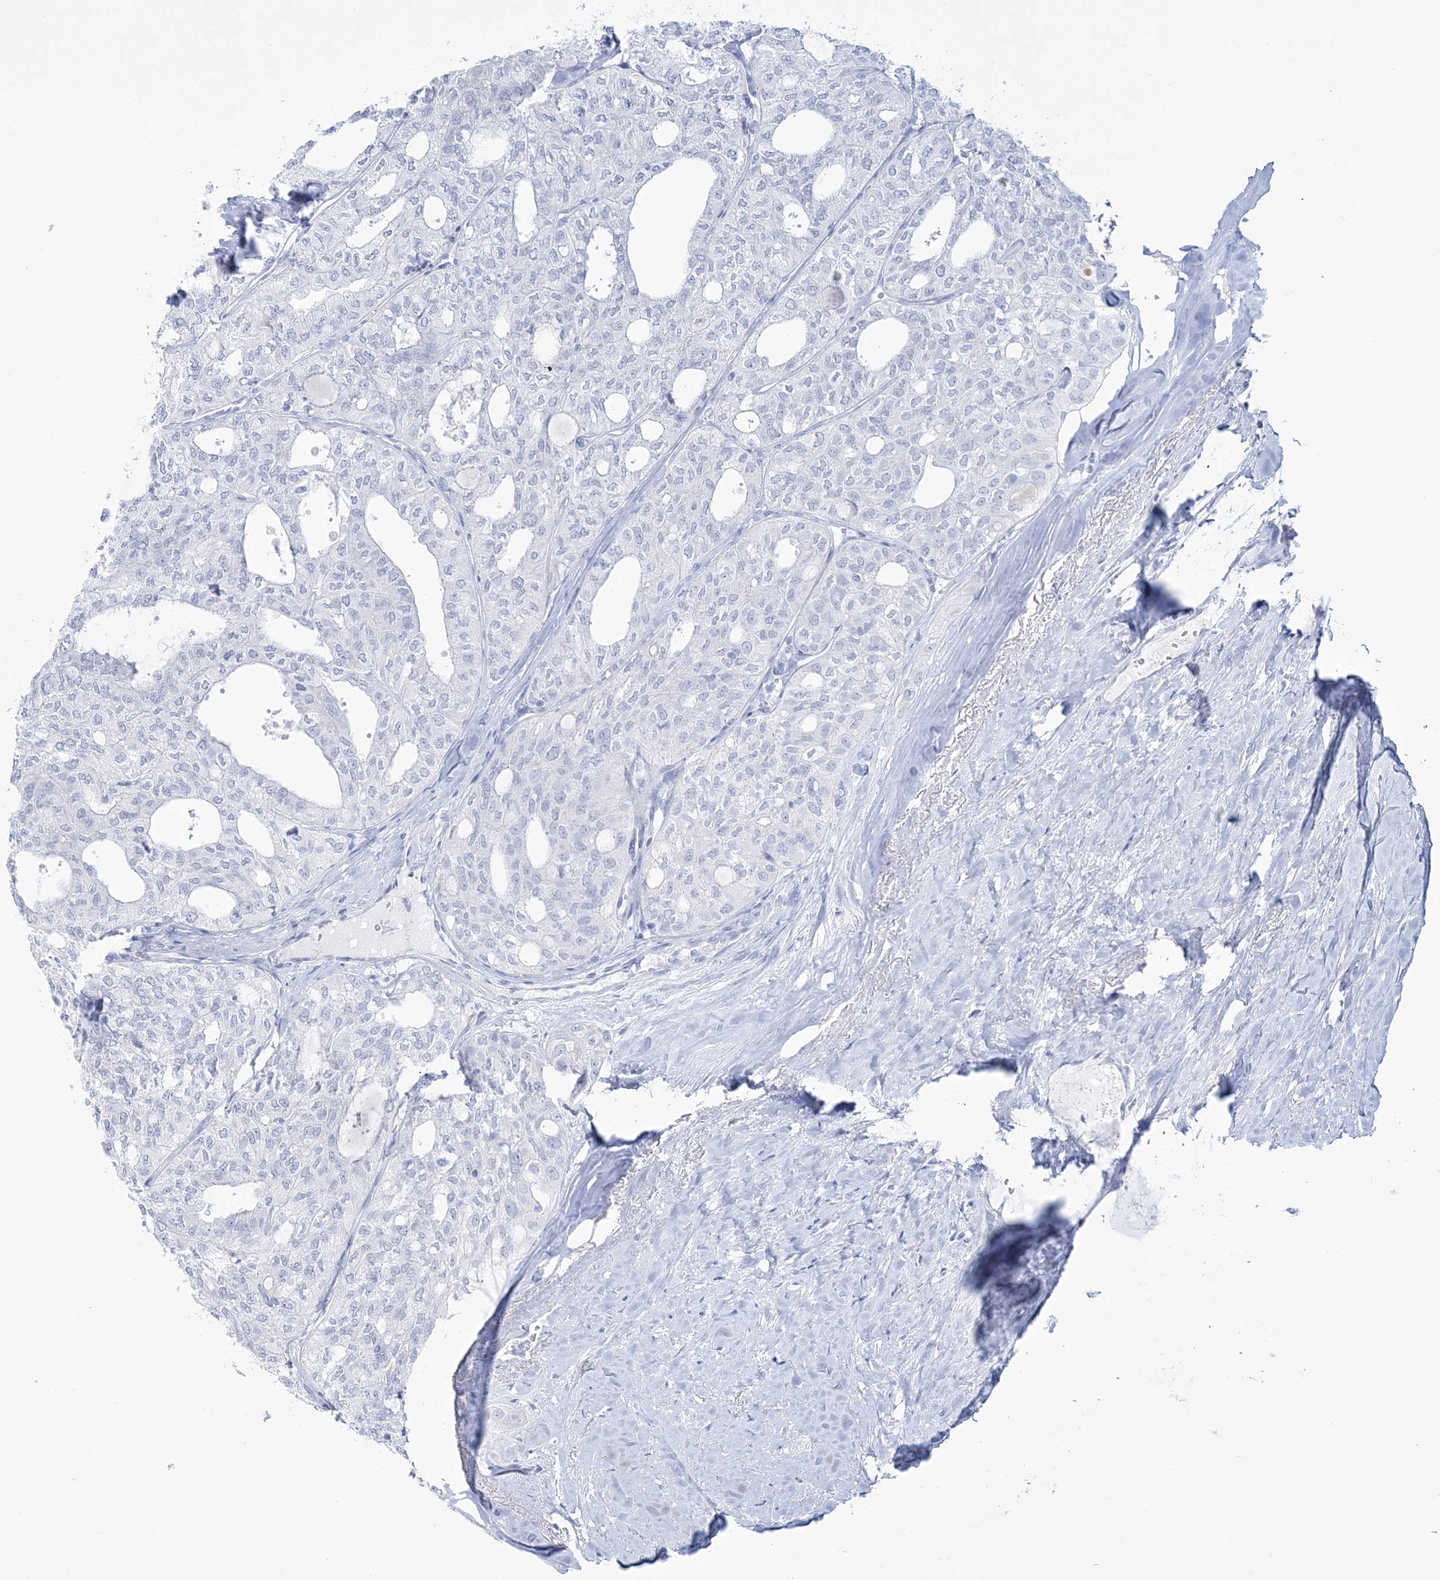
{"staining": {"intensity": "negative", "quantity": "none", "location": "none"}, "tissue": "thyroid cancer", "cell_type": "Tumor cells", "image_type": "cancer", "snomed": [{"axis": "morphology", "description": "Follicular adenoma carcinoma, NOS"}, {"axis": "topography", "description": "Thyroid gland"}], "caption": "IHC photomicrograph of human follicular adenoma carcinoma (thyroid) stained for a protein (brown), which exhibits no positivity in tumor cells. (Brightfield microscopy of DAB (3,3'-diaminobenzidine) IHC at high magnification).", "gene": "RBP2", "patient": {"sex": "male", "age": 75}}